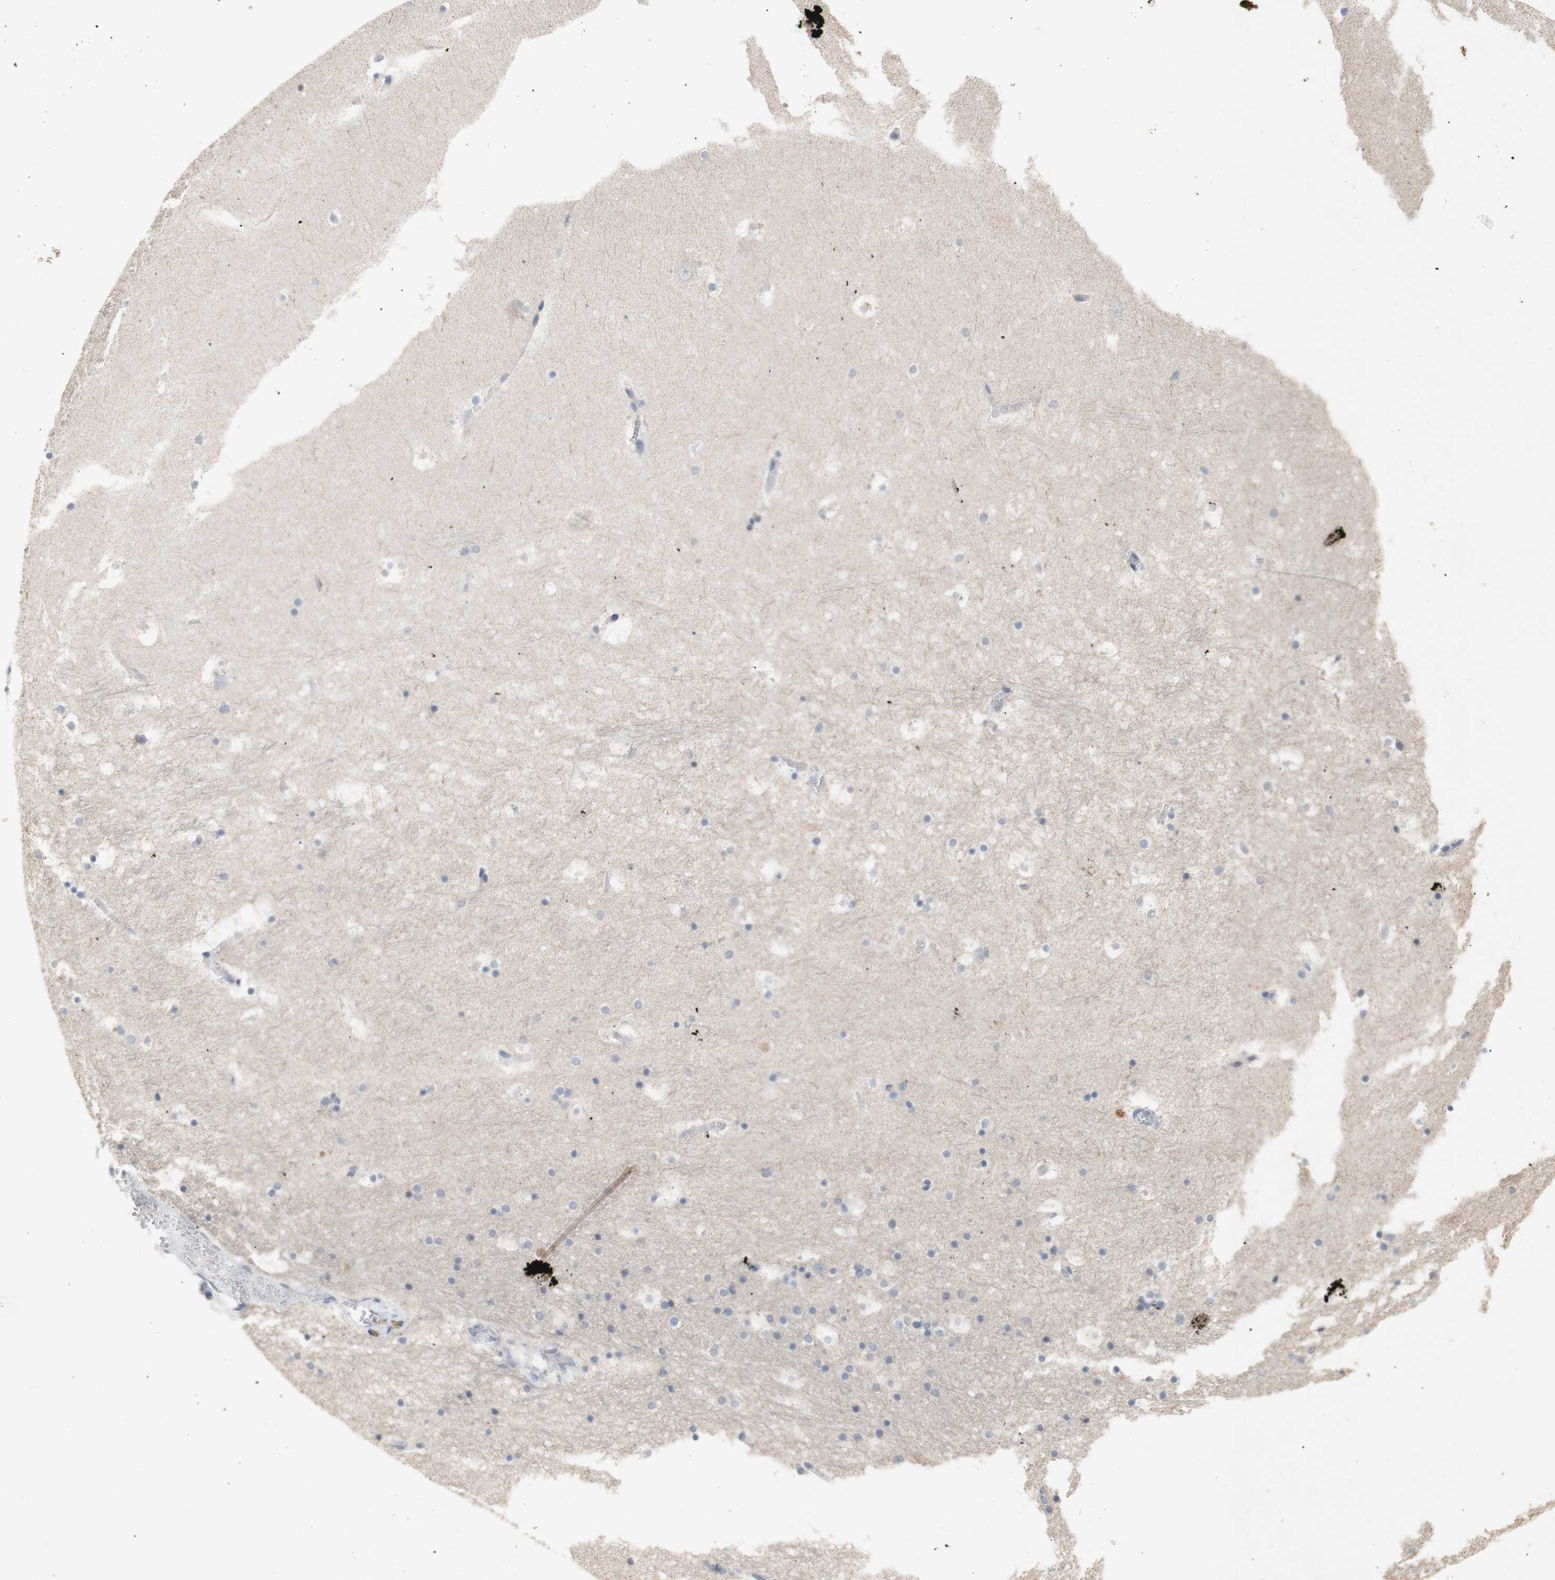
{"staining": {"intensity": "moderate", "quantity": "<25%", "location": "cytoplasmic/membranous"}, "tissue": "hippocampus", "cell_type": "Glial cells", "image_type": "normal", "snomed": [{"axis": "morphology", "description": "Normal tissue, NOS"}, {"axis": "topography", "description": "Hippocampus"}], "caption": "Moderate cytoplasmic/membranous positivity is present in about <25% of glial cells in normal hippocampus.", "gene": "PTGIS", "patient": {"sex": "male", "age": 45}}